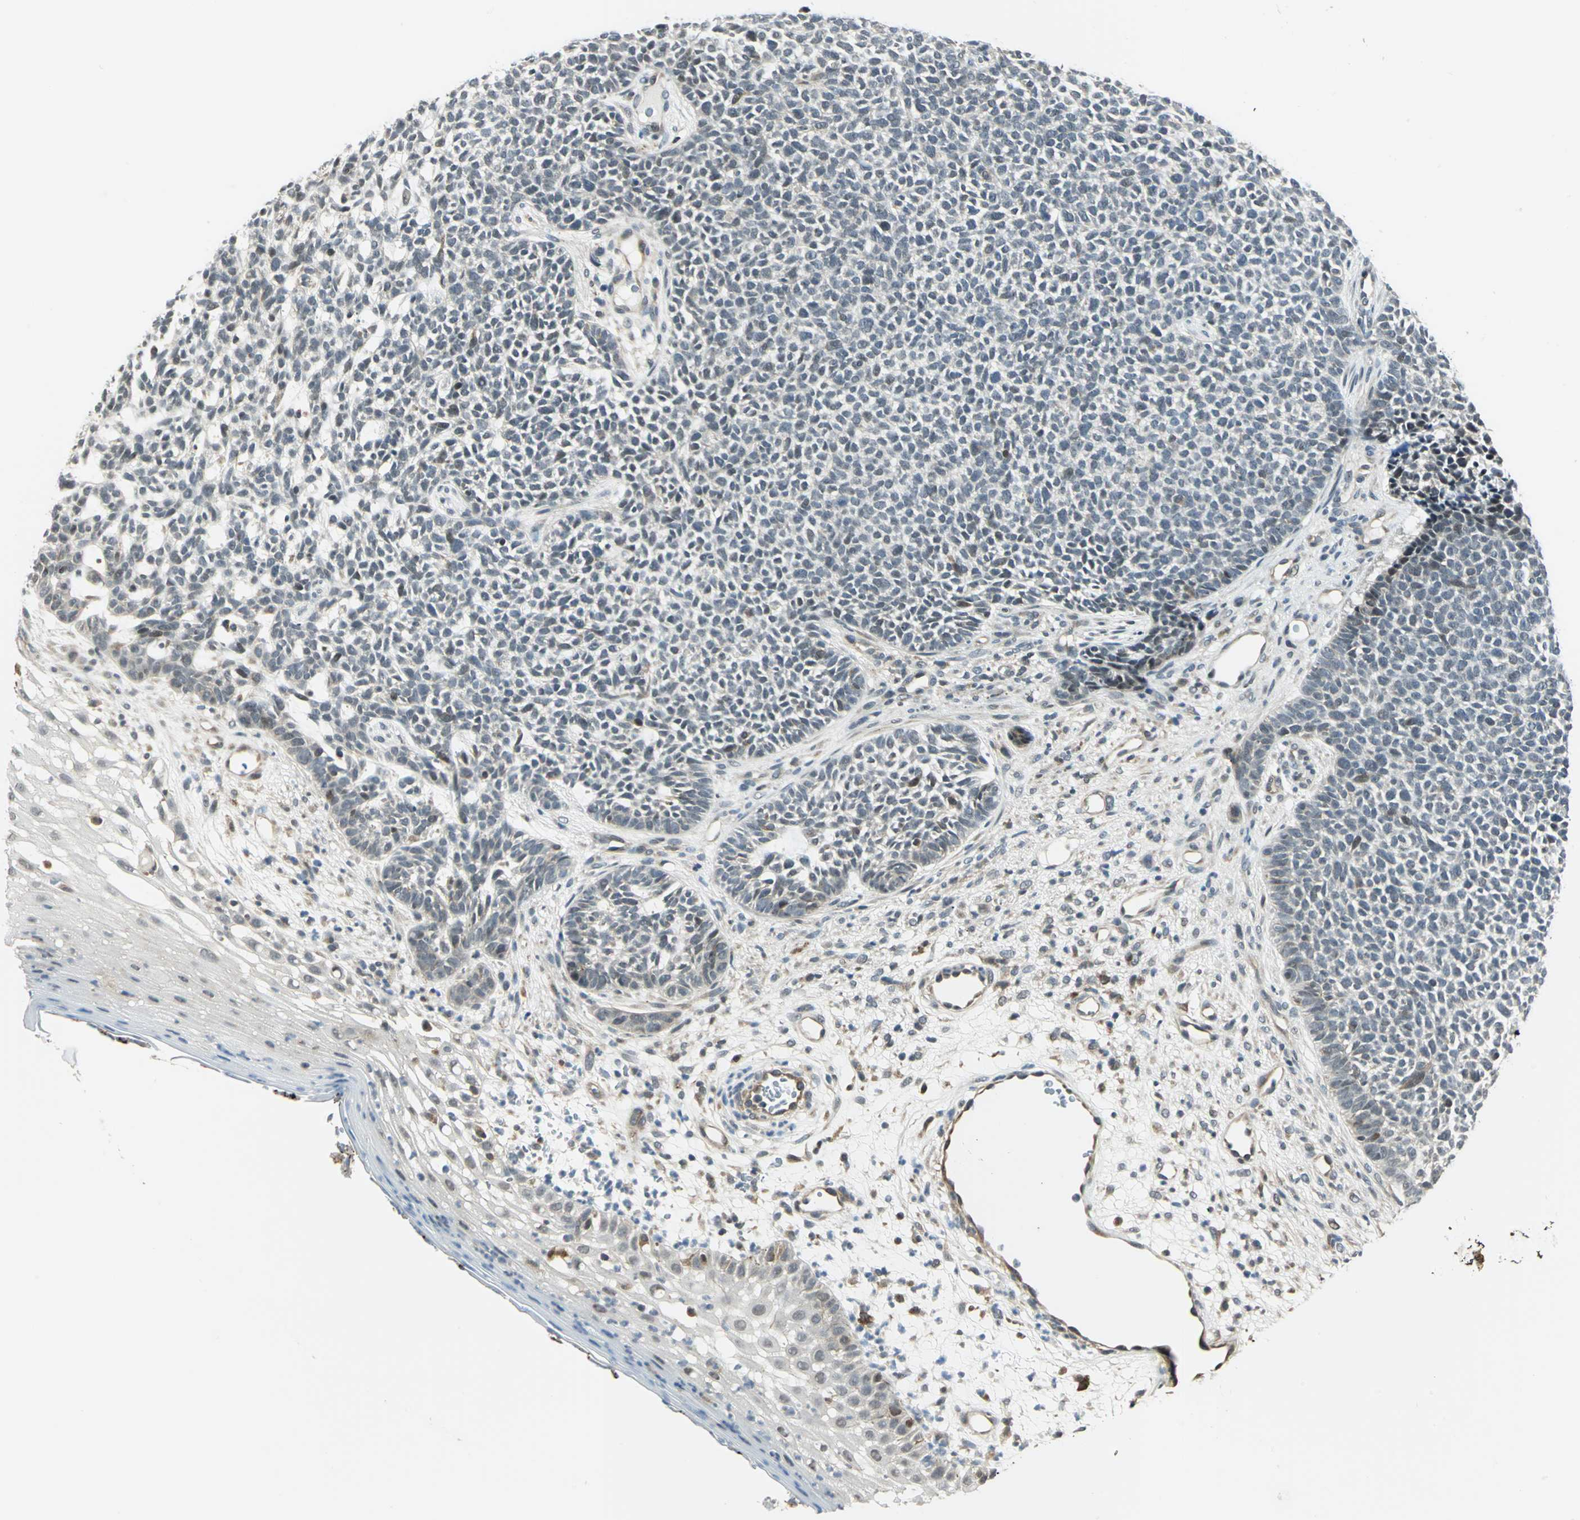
{"staining": {"intensity": "weak", "quantity": "<25%", "location": "cytoplasmic/membranous"}, "tissue": "skin cancer", "cell_type": "Tumor cells", "image_type": "cancer", "snomed": [{"axis": "morphology", "description": "Basal cell carcinoma"}, {"axis": "topography", "description": "Skin"}], "caption": "The immunohistochemistry histopathology image has no significant expression in tumor cells of skin cancer (basal cell carcinoma) tissue.", "gene": "PLAGL2", "patient": {"sex": "female", "age": 84}}